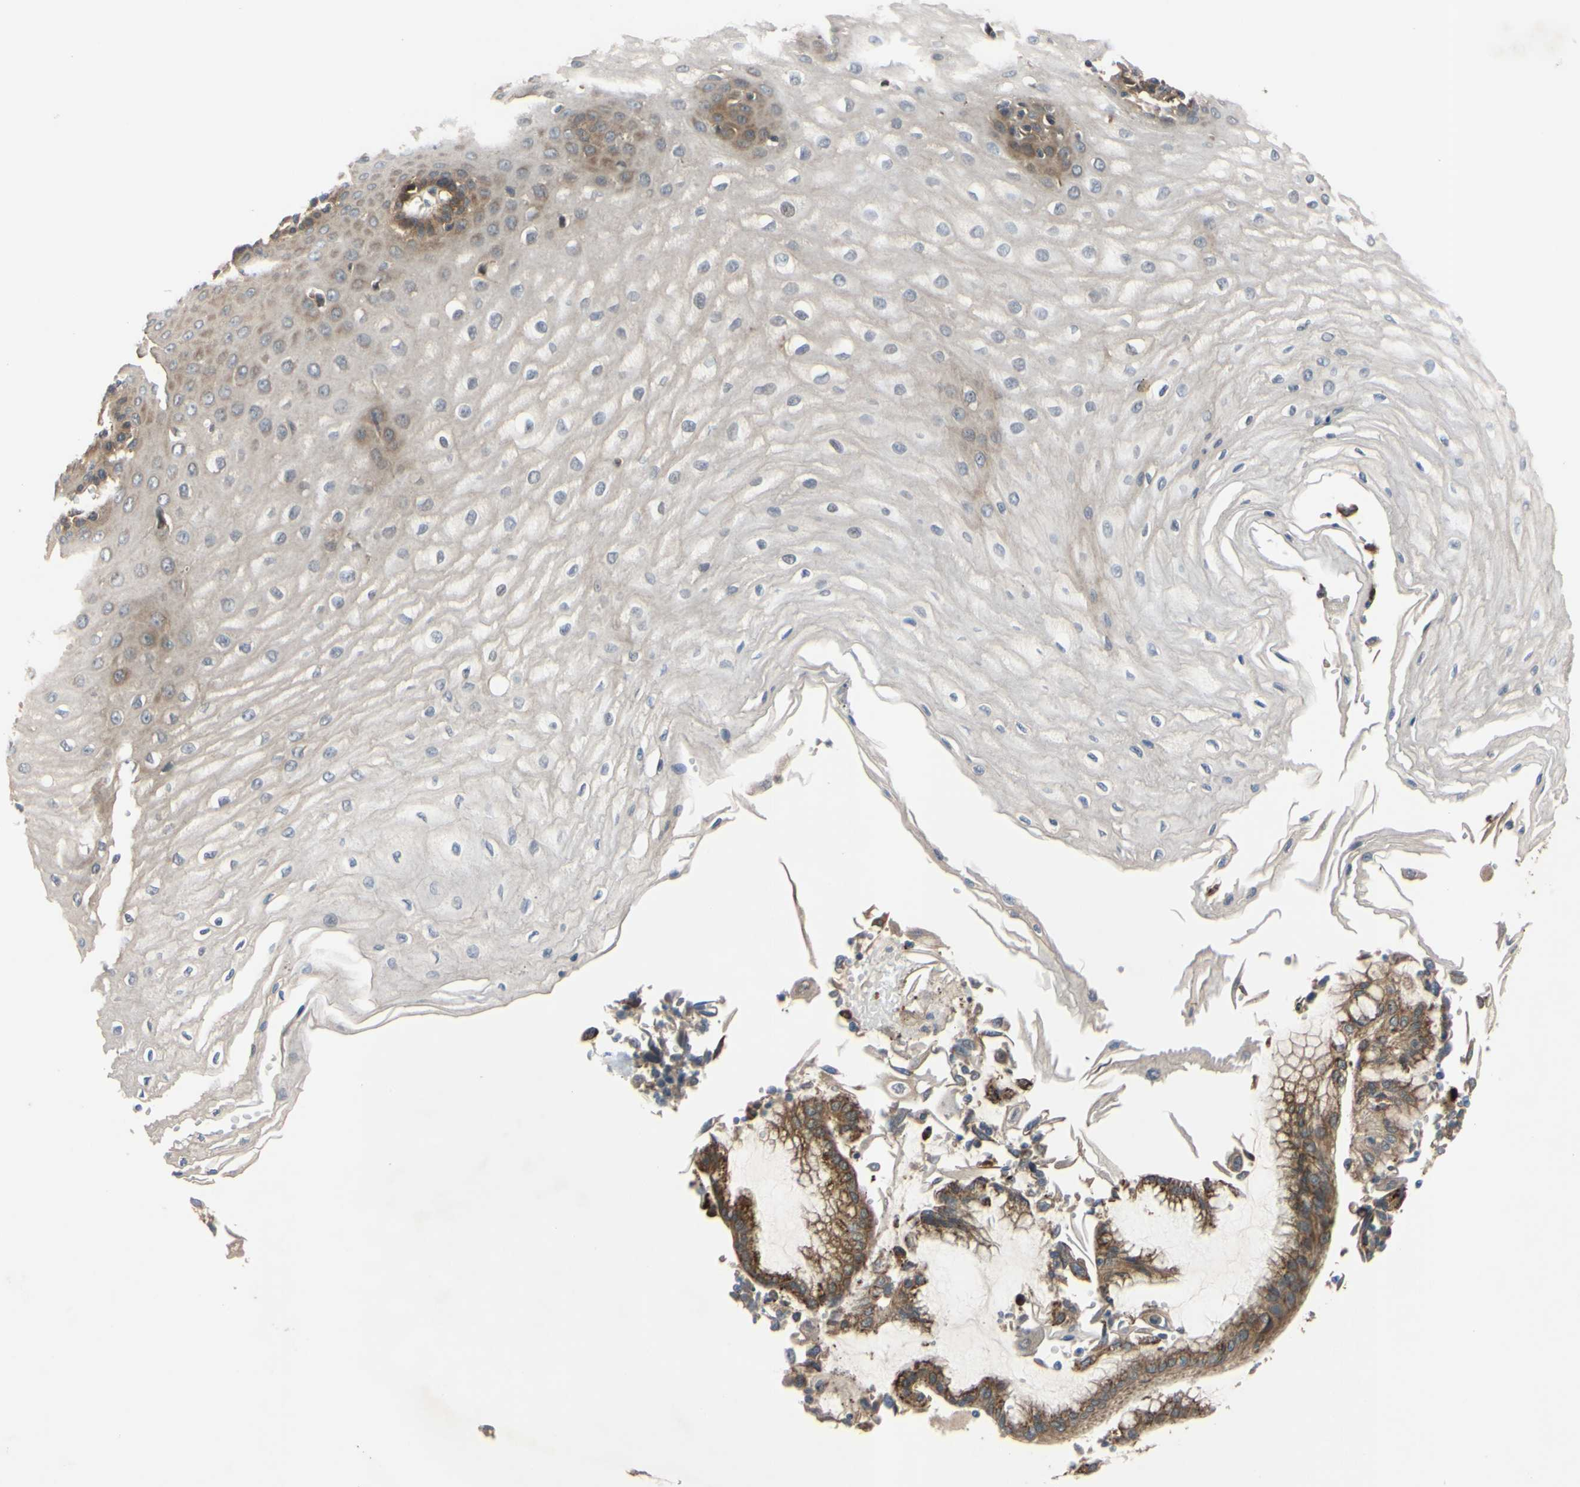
{"staining": {"intensity": "moderate", "quantity": "25%-75%", "location": "cytoplasmic/membranous"}, "tissue": "esophagus", "cell_type": "Squamous epithelial cells", "image_type": "normal", "snomed": [{"axis": "morphology", "description": "Normal tissue, NOS"}, {"axis": "morphology", "description": "Squamous cell carcinoma, NOS"}, {"axis": "topography", "description": "Esophagus"}], "caption": "A brown stain labels moderate cytoplasmic/membranous expression of a protein in squamous epithelial cells of normal esophagus.", "gene": "XIAP", "patient": {"sex": "male", "age": 65}}